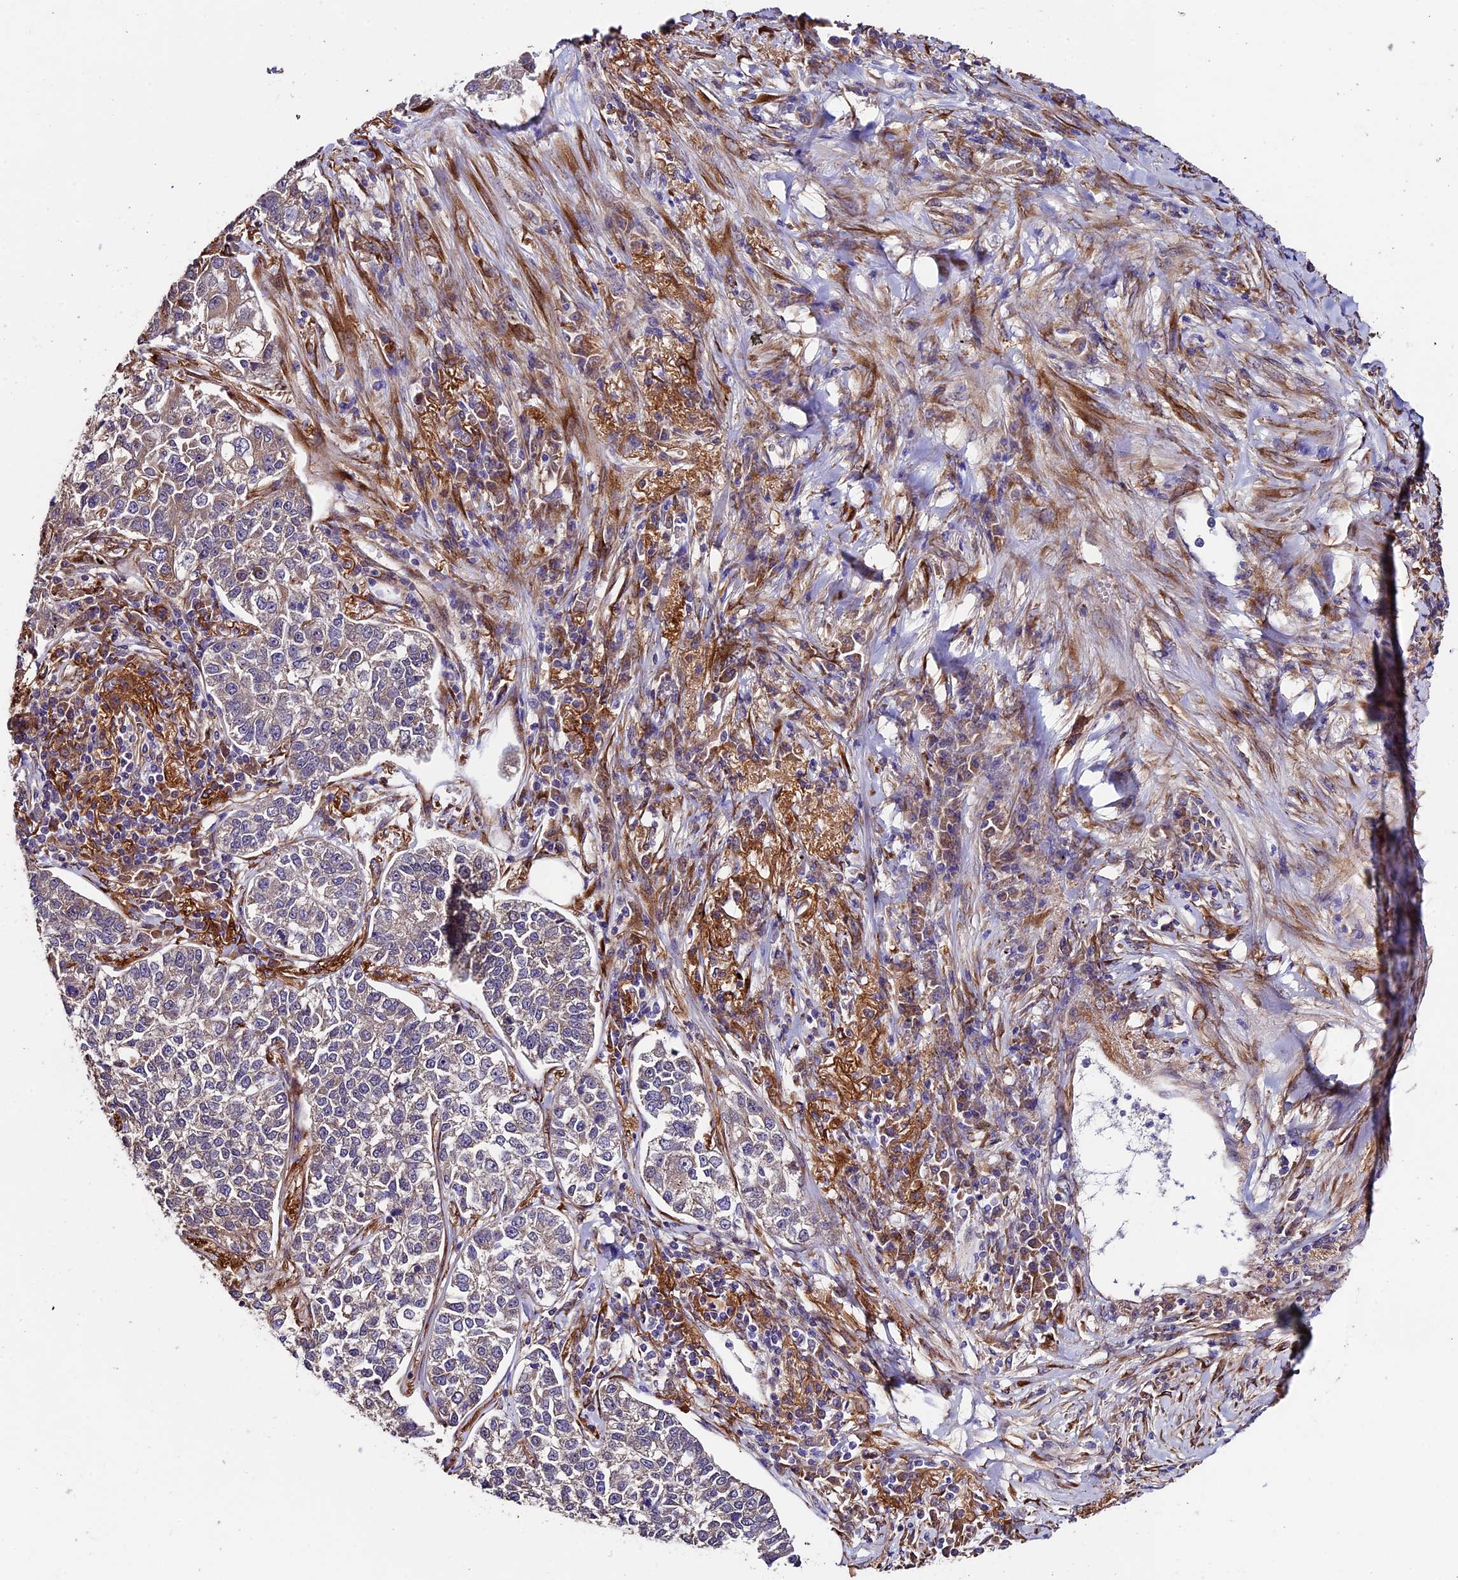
{"staining": {"intensity": "weak", "quantity": "<25%", "location": "cytoplasmic/membranous"}, "tissue": "lung cancer", "cell_type": "Tumor cells", "image_type": "cancer", "snomed": [{"axis": "morphology", "description": "Adenocarcinoma, NOS"}, {"axis": "topography", "description": "Lung"}], "caption": "Immunohistochemical staining of adenocarcinoma (lung) demonstrates no significant expression in tumor cells.", "gene": "LSM7", "patient": {"sex": "male", "age": 49}}